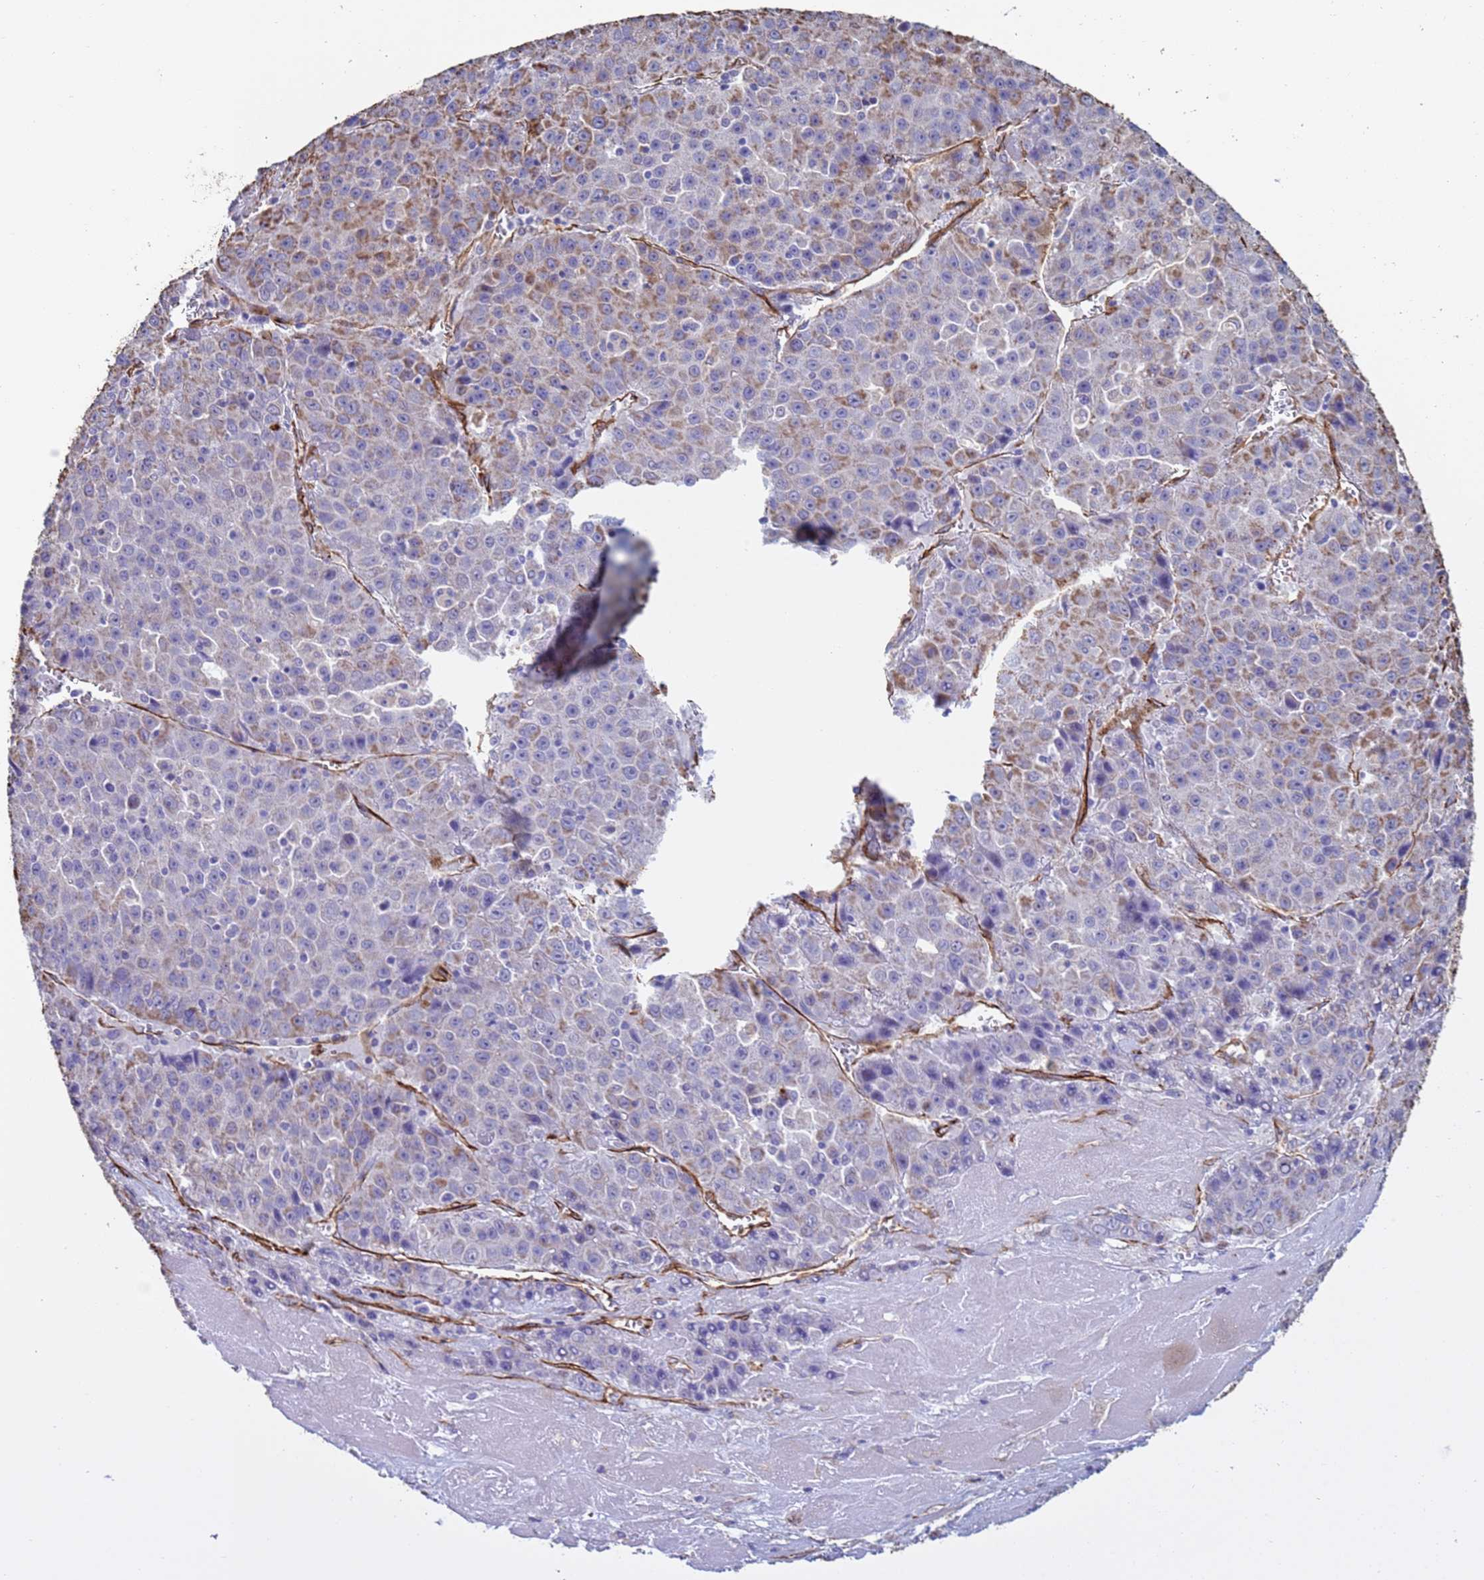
{"staining": {"intensity": "weak", "quantity": "25%-75%", "location": "cytoplasmic/membranous"}, "tissue": "liver cancer", "cell_type": "Tumor cells", "image_type": "cancer", "snomed": [{"axis": "morphology", "description": "Carcinoma, Hepatocellular, NOS"}, {"axis": "topography", "description": "Liver"}], "caption": "Immunohistochemistry staining of liver hepatocellular carcinoma, which shows low levels of weak cytoplasmic/membranous positivity in approximately 25%-75% of tumor cells indicating weak cytoplasmic/membranous protein staining. The staining was performed using DAB (brown) for protein detection and nuclei were counterstained in hematoxylin (blue).", "gene": "GASK1A", "patient": {"sex": "female", "age": 53}}